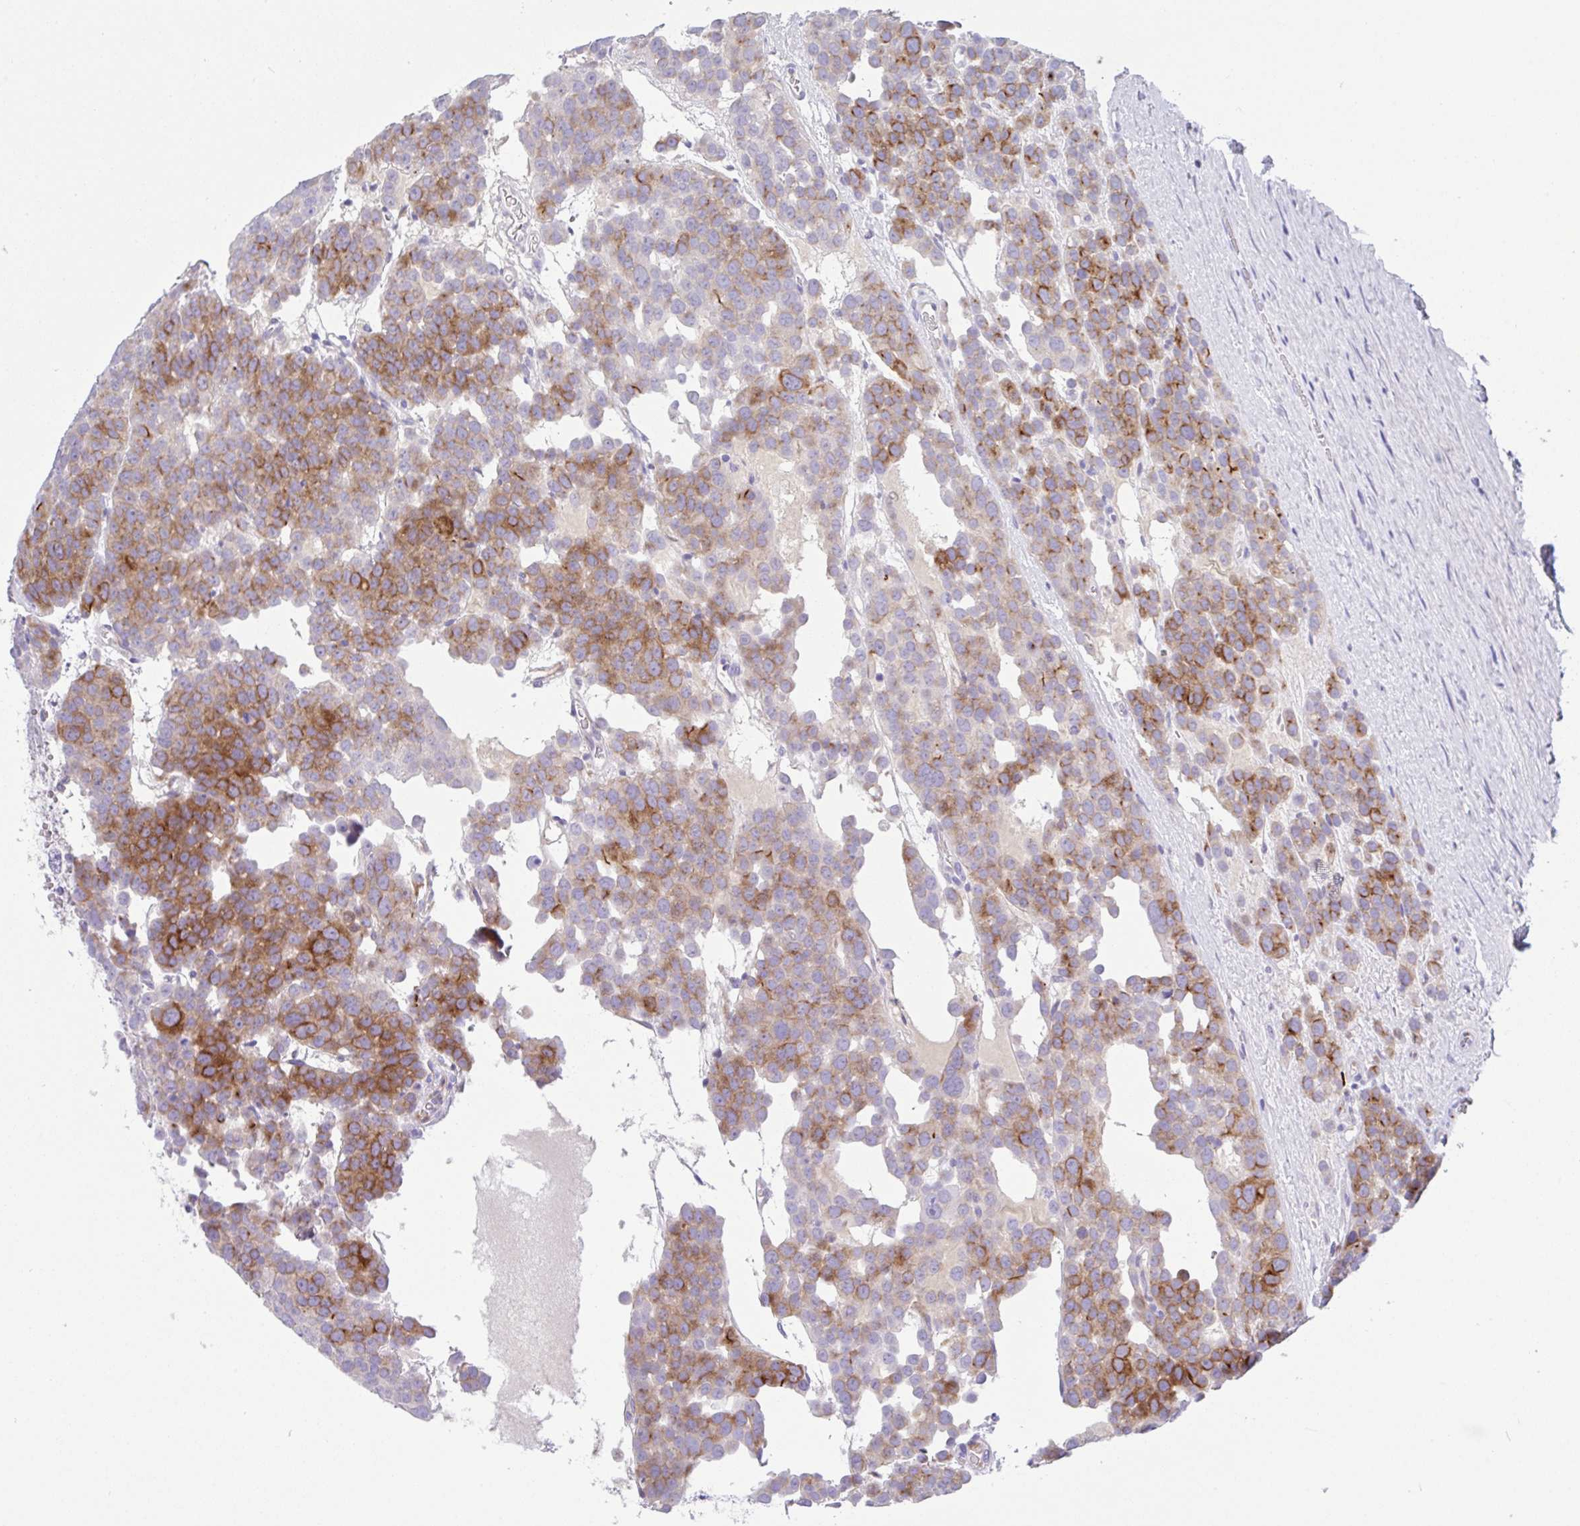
{"staining": {"intensity": "moderate", "quantity": ">75%", "location": "cytoplasmic/membranous"}, "tissue": "testis cancer", "cell_type": "Tumor cells", "image_type": "cancer", "snomed": [{"axis": "morphology", "description": "Seminoma, NOS"}, {"axis": "topography", "description": "Testis"}], "caption": "DAB immunohistochemical staining of human testis cancer (seminoma) displays moderate cytoplasmic/membranous protein positivity in about >75% of tumor cells.", "gene": "FBXL20", "patient": {"sex": "male", "age": 71}}